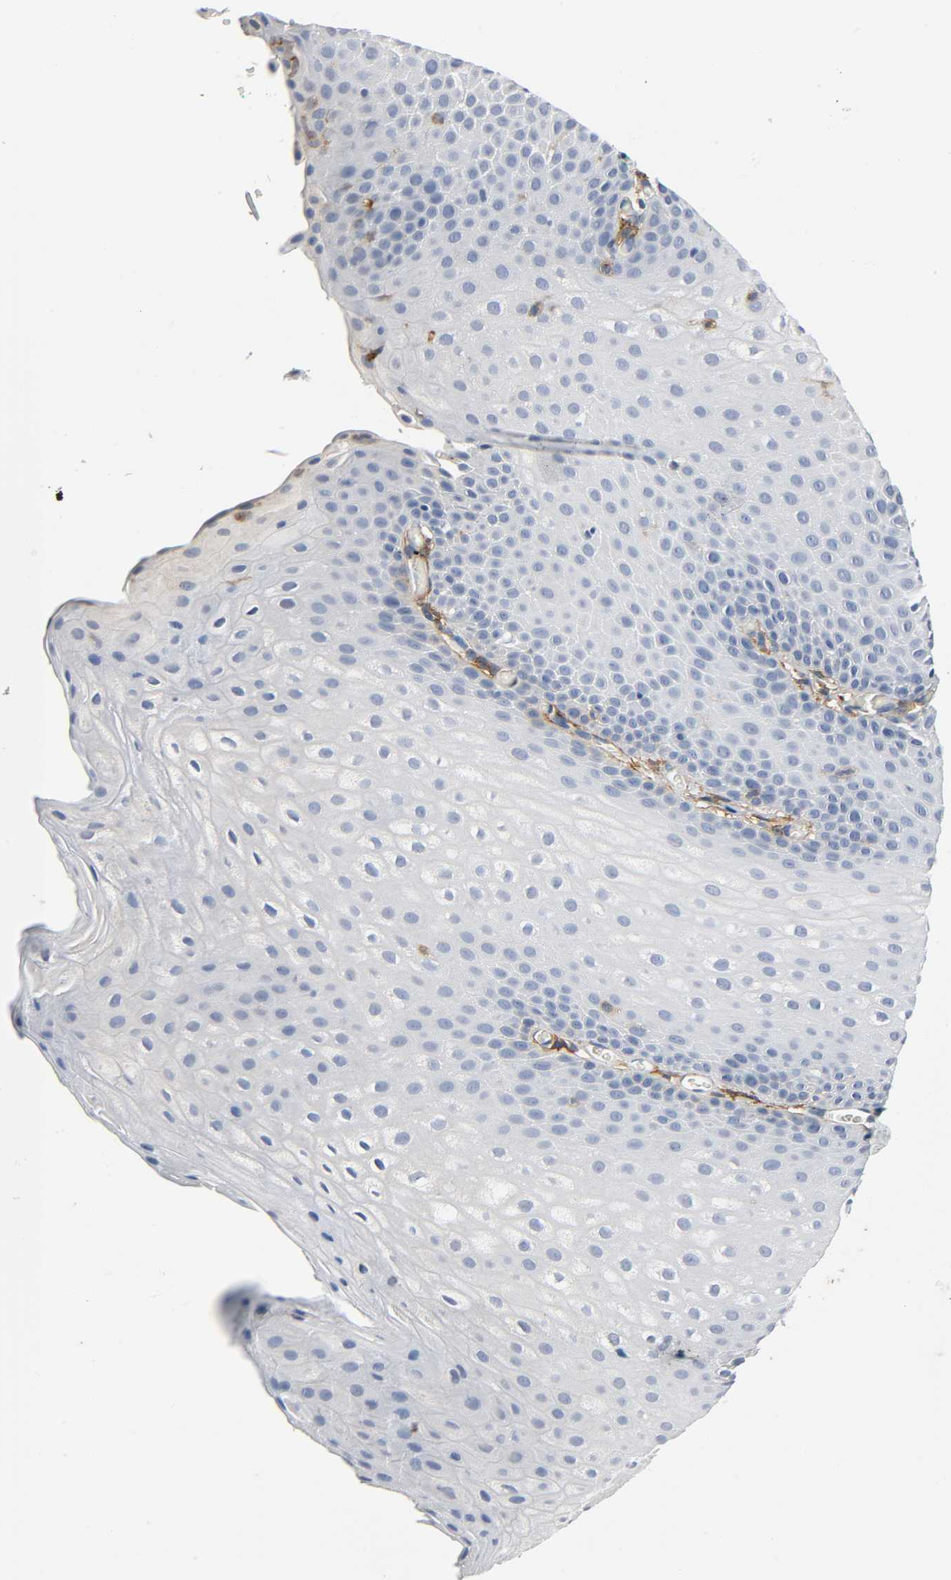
{"staining": {"intensity": "negative", "quantity": "none", "location": "none"}, "tissue": "skin", "cell_type": "Epidermal cells", "image_type": "normal", "snomed": [{"axis": "morphology", "description": "Normal tissue, NOS"}, {"axis": "morphology", "description": "Hemorrhoids"}, {"axis": "morphology", "description": "Inflammation, NOS"}, {"axis": "topography", "description": "Anal"}], "caption": "High power microscopy micrograph of an IHC image of normal skin, revealing no significant expression in epidermal cells.", "gene": "ANPEP", "patient": {"sex": "male", "age": 60}}